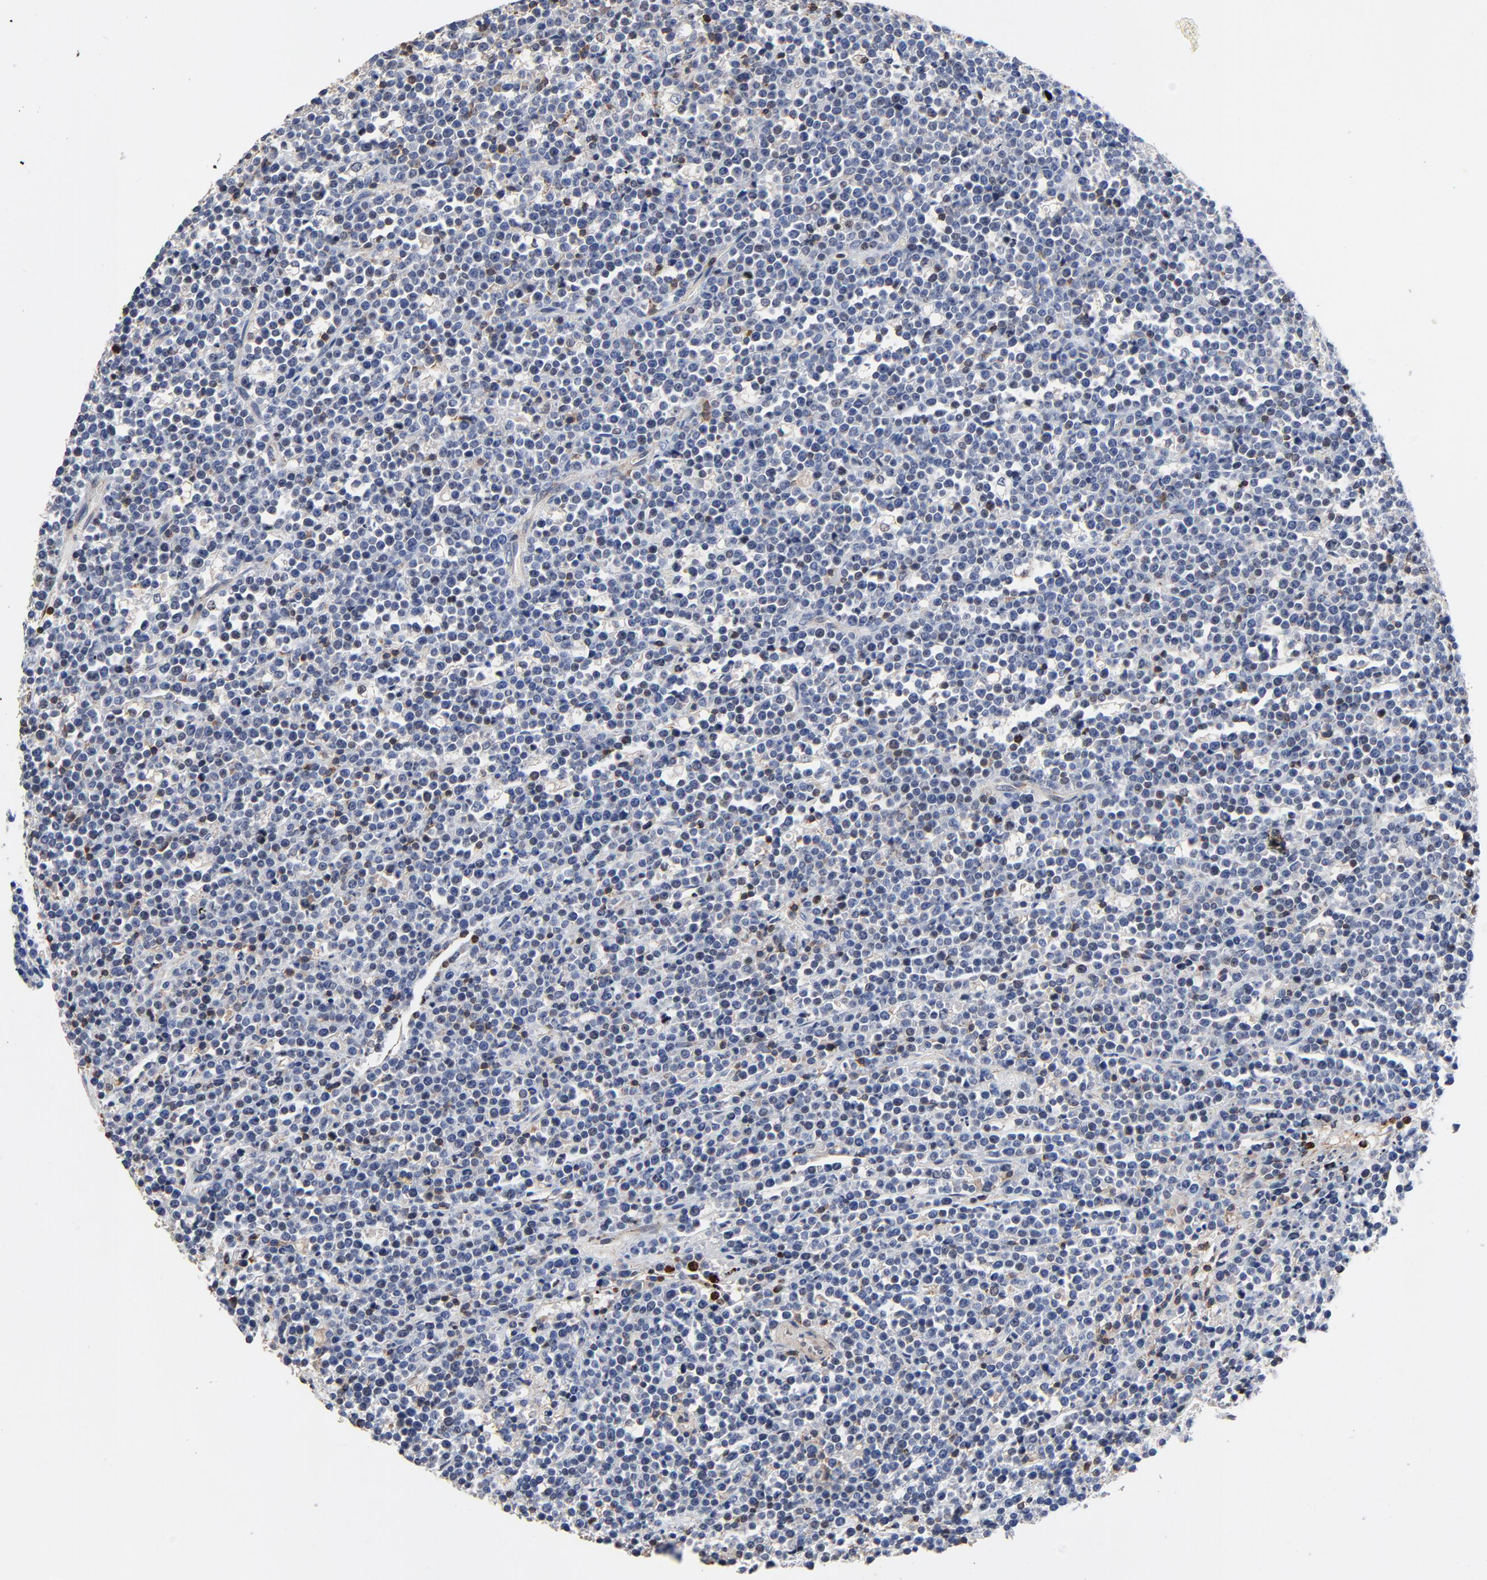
{"staining": {"intensity": "negative", "quantity": "none", "location": "none"}, "tissue": "lymphoma", "cell_type": "Tumor cells", "image_type": "cancer", "snomed": [{"axis": "morphology", "description": "Malignant lymphoma, non-Hodgkin's type, High grade"}, {"axis": "topography", "description": "Ovary"}], "caption": "Lymphoma stained for a protein using immunohistochemistry exhibits no staining tumor cells.", "gene": "SKAP1", "patient": {"sex": "female", "age": 56}}